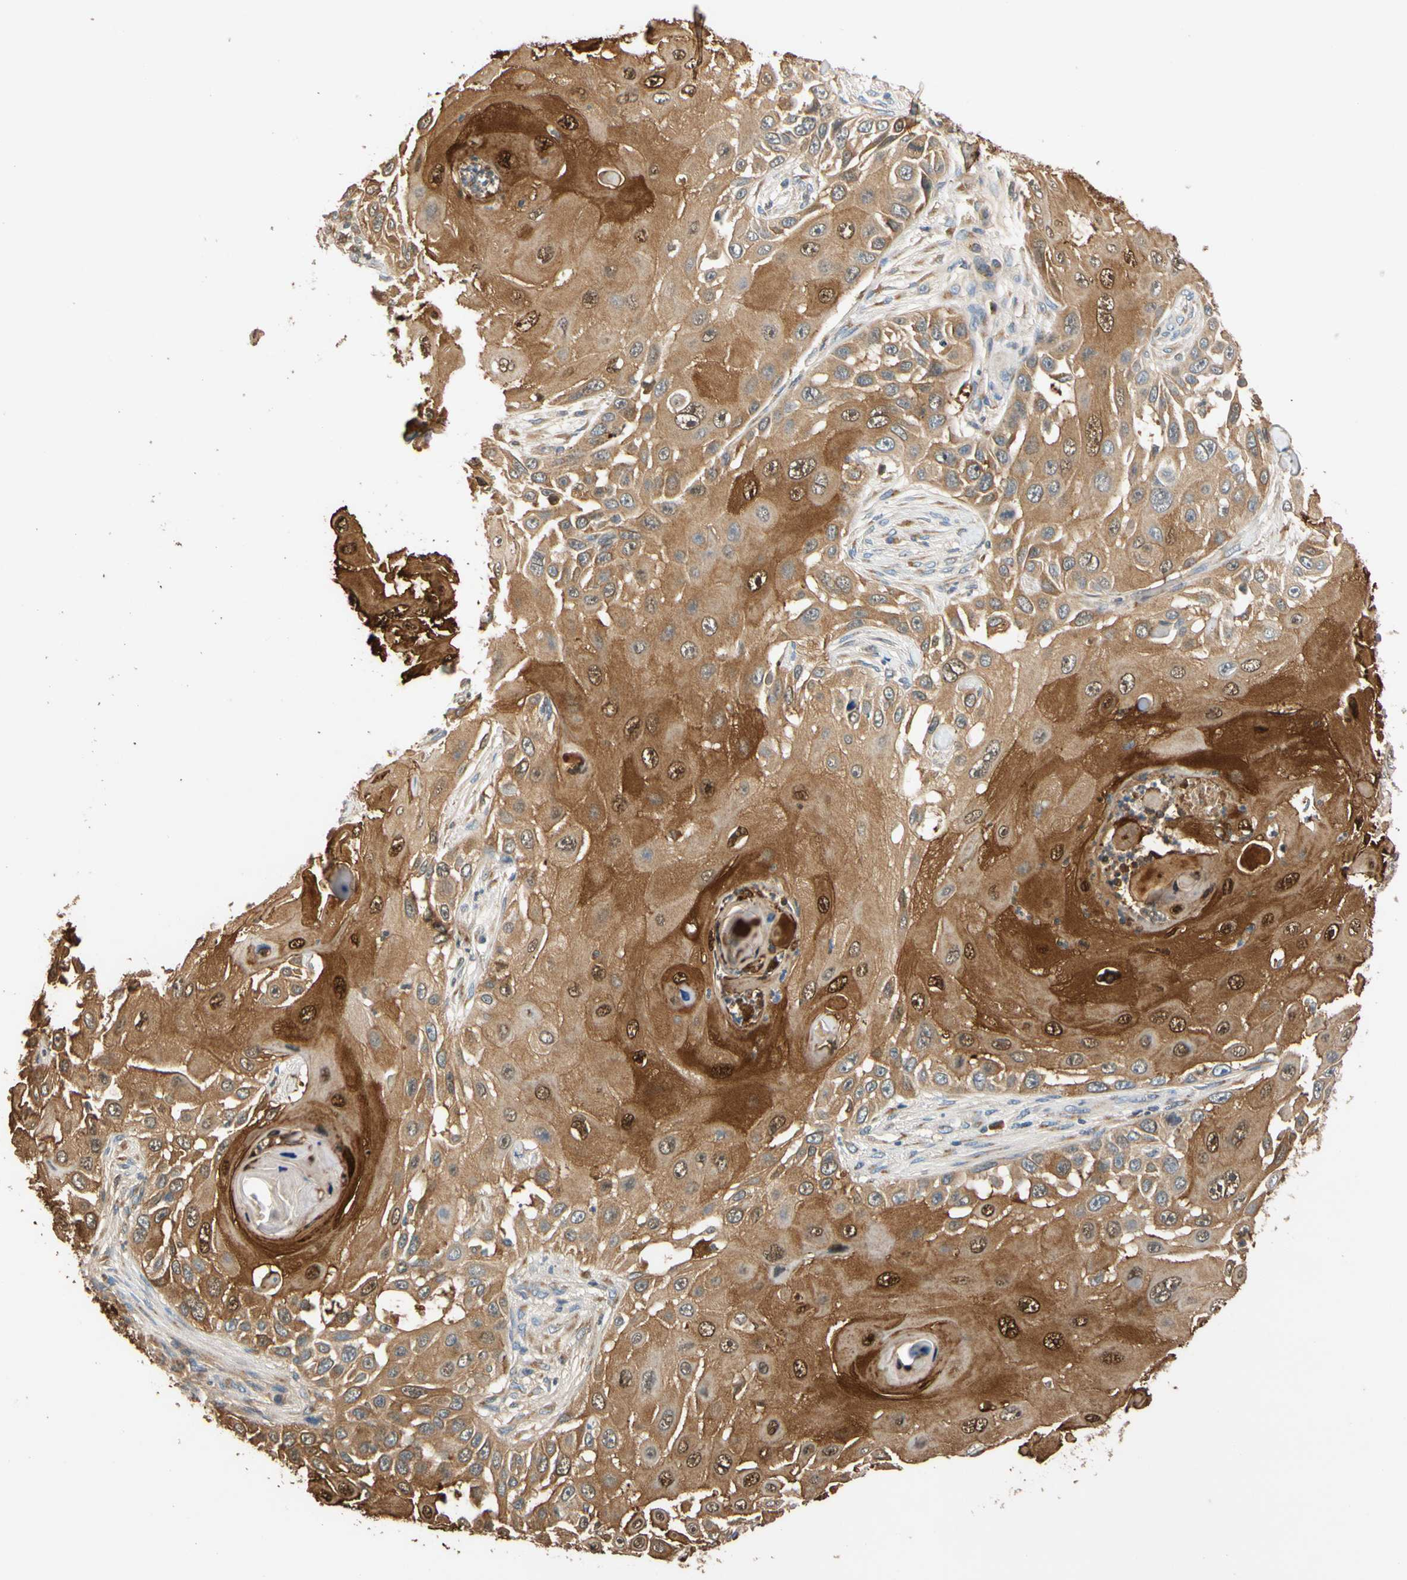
{"staining": {"intensity": "strong", "quantity": "25%-75%", "location": "cytoplasmic/membranous"}, "tissue": "skin cancer", "cell_type": "Tumor cells", "image_type": "cancer", "snomed": [{"axis": "morphology", "description": "Squamous cell carcinoma, NOS"}, {"axis": "topography", "description": "Skin"}], "caption": "Immunohistochemistry (IHC) of skin cancer reveals high levels of strong cytoplasmic/membranous staining in about 25%-75% of tumor cells. Nuclei are stained in blue.", "gene": "GPSM2", "patient": {"sex": "female", "age": 44}}